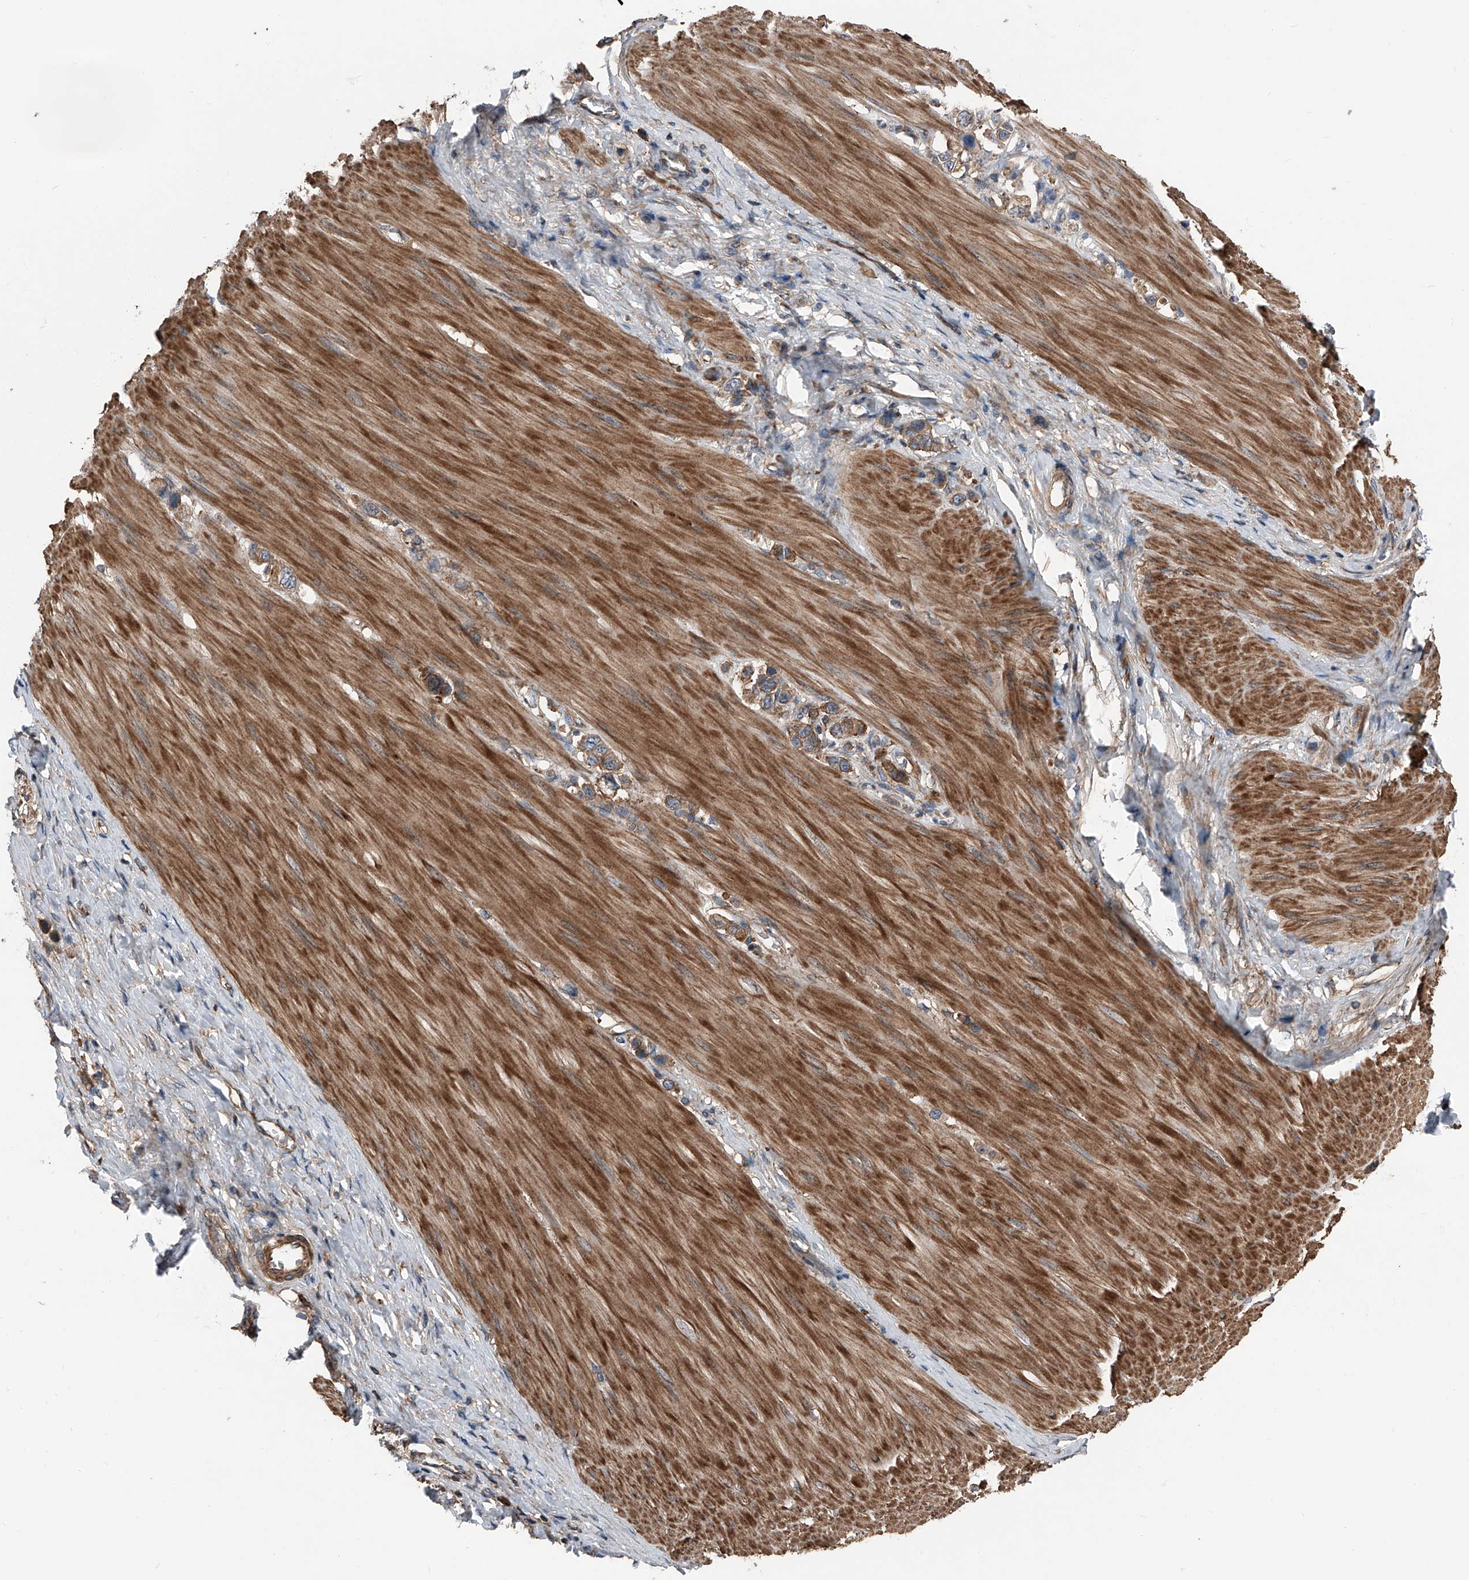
{"staining": {"intensity": "moderate", "quantity": ">75%", "location": "cytoplasmic/membranous"}, "tissue": "stomach cancer", "cell_type": "Tumor cells", "image_type": "cancer", "snomed": [{"axis": "morphology", "description": "Adenocarcinoma, NOS"}, {"axis": "topography", "description": "Stomach"}], "caption": "High-power microscopy captured an immunohistochemistry (IHC) image of stomach adenocarcinoma, revealing moderate cytoplasmic/membranous expression in about >75% of tumor cells.", "gene": "KCNJ2", "patient": {"sex": "female", "age": 65}}